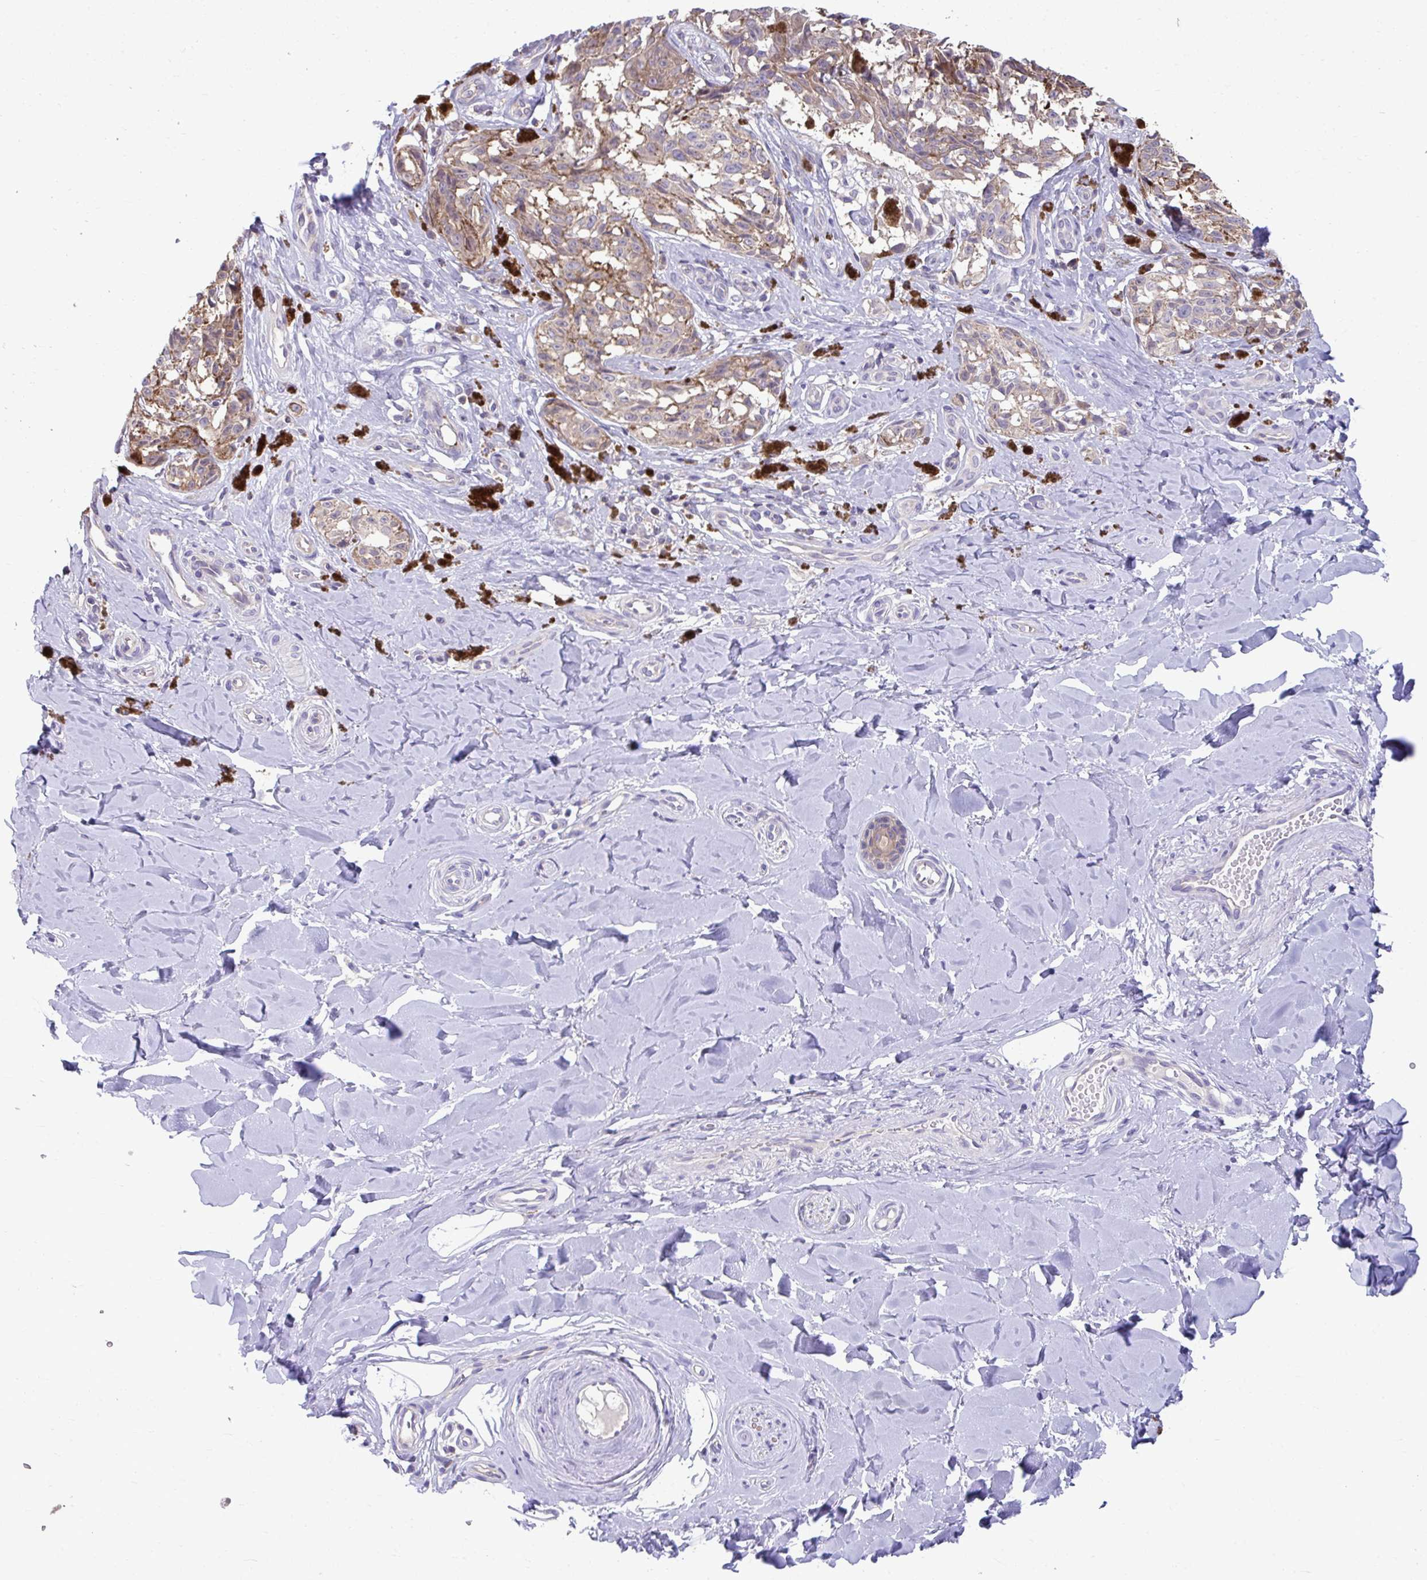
{"staining": {"intensity": "weak", "quantity": "25%-75%", "location": "cytoplasmic/membranous"}, "tissue": "melanoma", "cell_type": "Tumor cells", "image_type": "cancer", "snomed": [{"axis": "morphology", "description": "Malignant melanoma, NOS"}, {"axis": "topography", "description": "Skin"}], "caption": "This histopathology image shows IHC staining of human malignant melanoma, with low weak cytoplasmic/membranous staining in about 25%-75% of tumor cells.", "gene": "PCDHB7", "patient": {"sex": "female", "age": 65}}